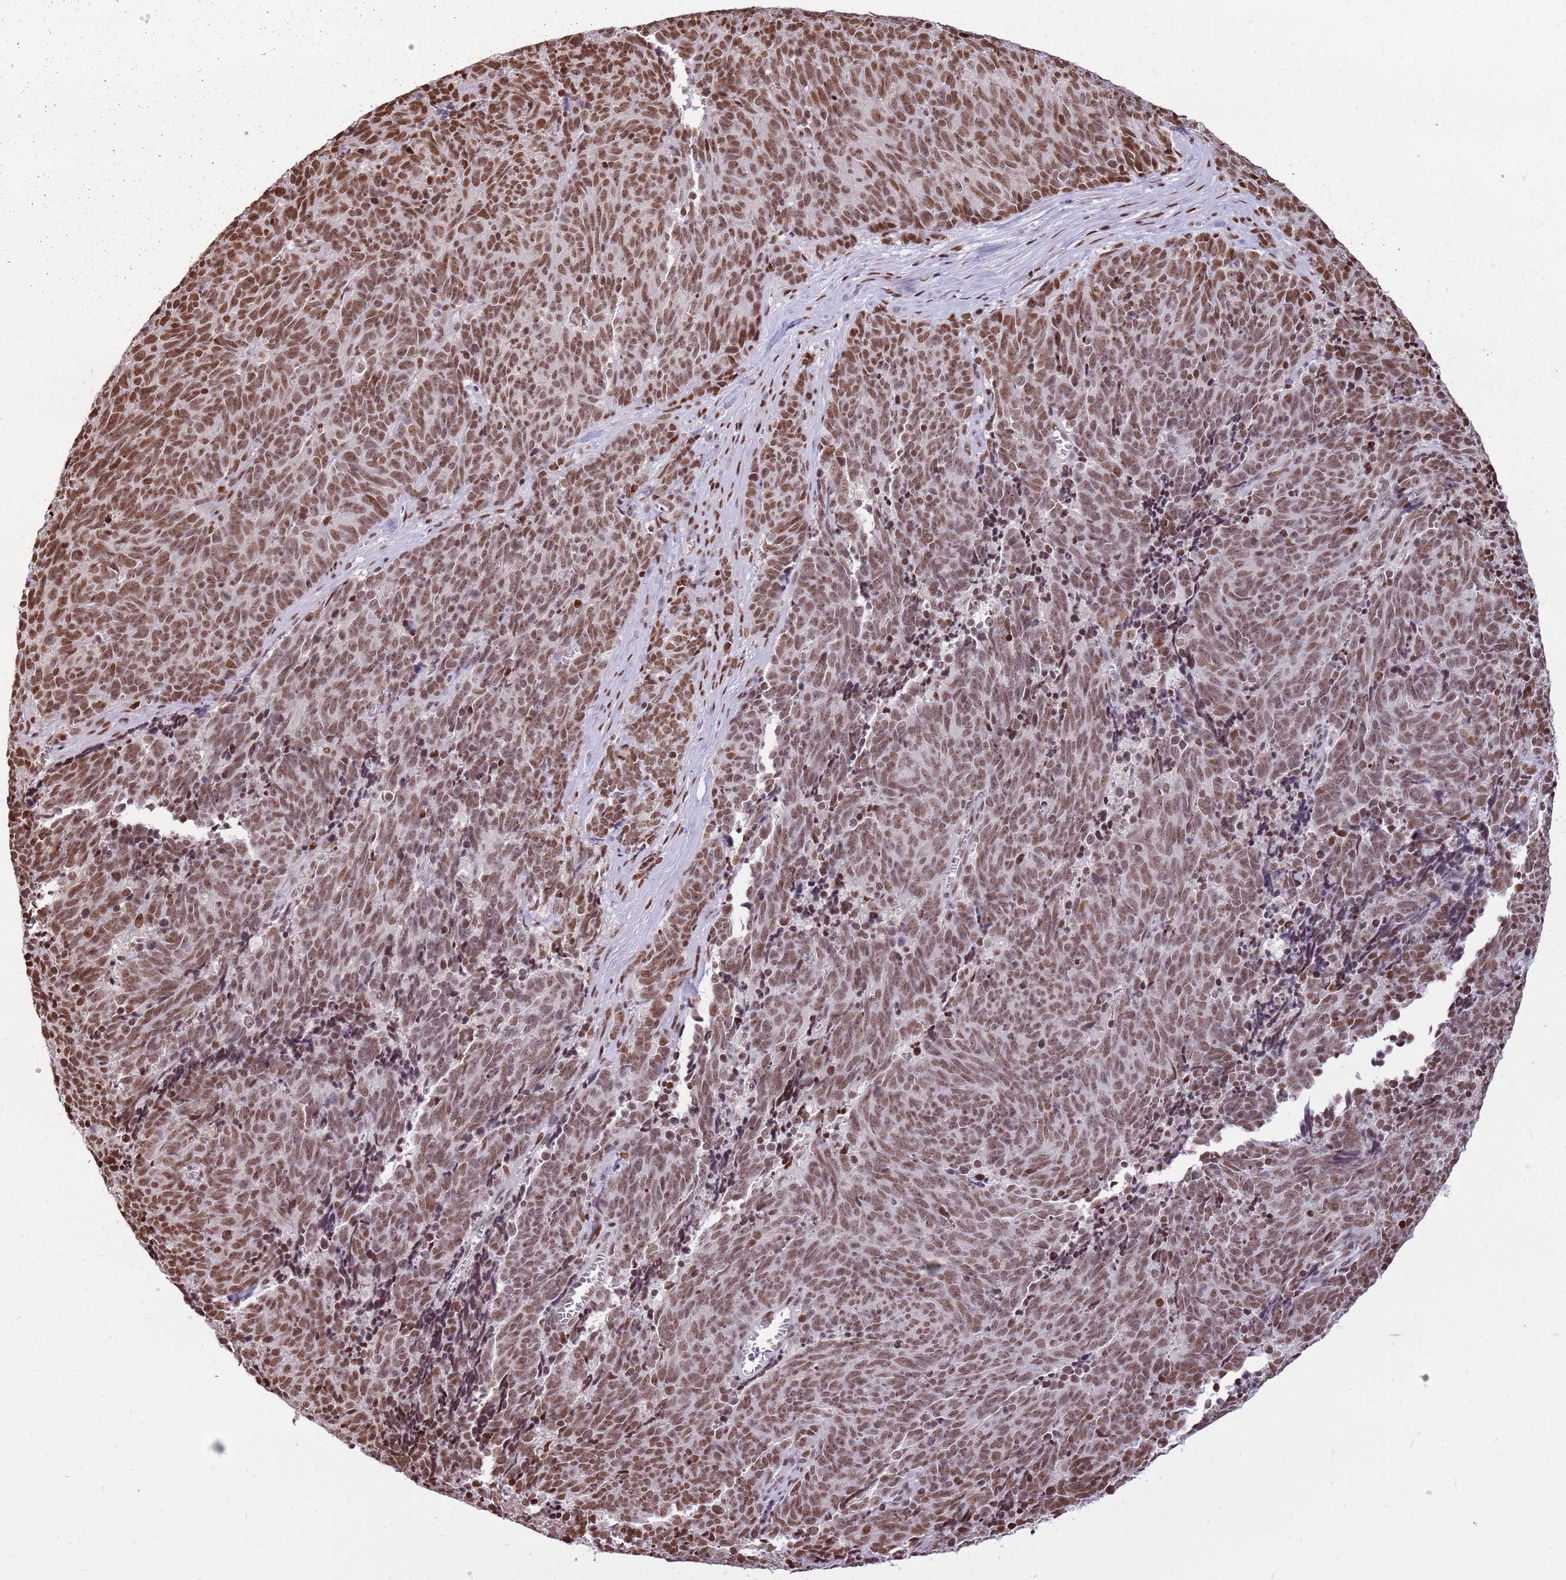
{"staining": {"intensity": "moderate", "quantity": ">75%", "location": "nuclear"}, "tissue": "cervical cancer", "cell_type": "Tumor cells", "image_type": "cancer", "snomed": [{"axis": "morphology", "description": "Squamous cell carcinoma, NOS"}, {"axis": "topography", "description": "Cervix"}], "caption": "A brown stain labels moderate nuclear staining of a protein in human cervical cancer (squamous cell carcinoma) tumor cells.", "gene": "WASHC4", "patient": {"sex": "female", "age": 29}}